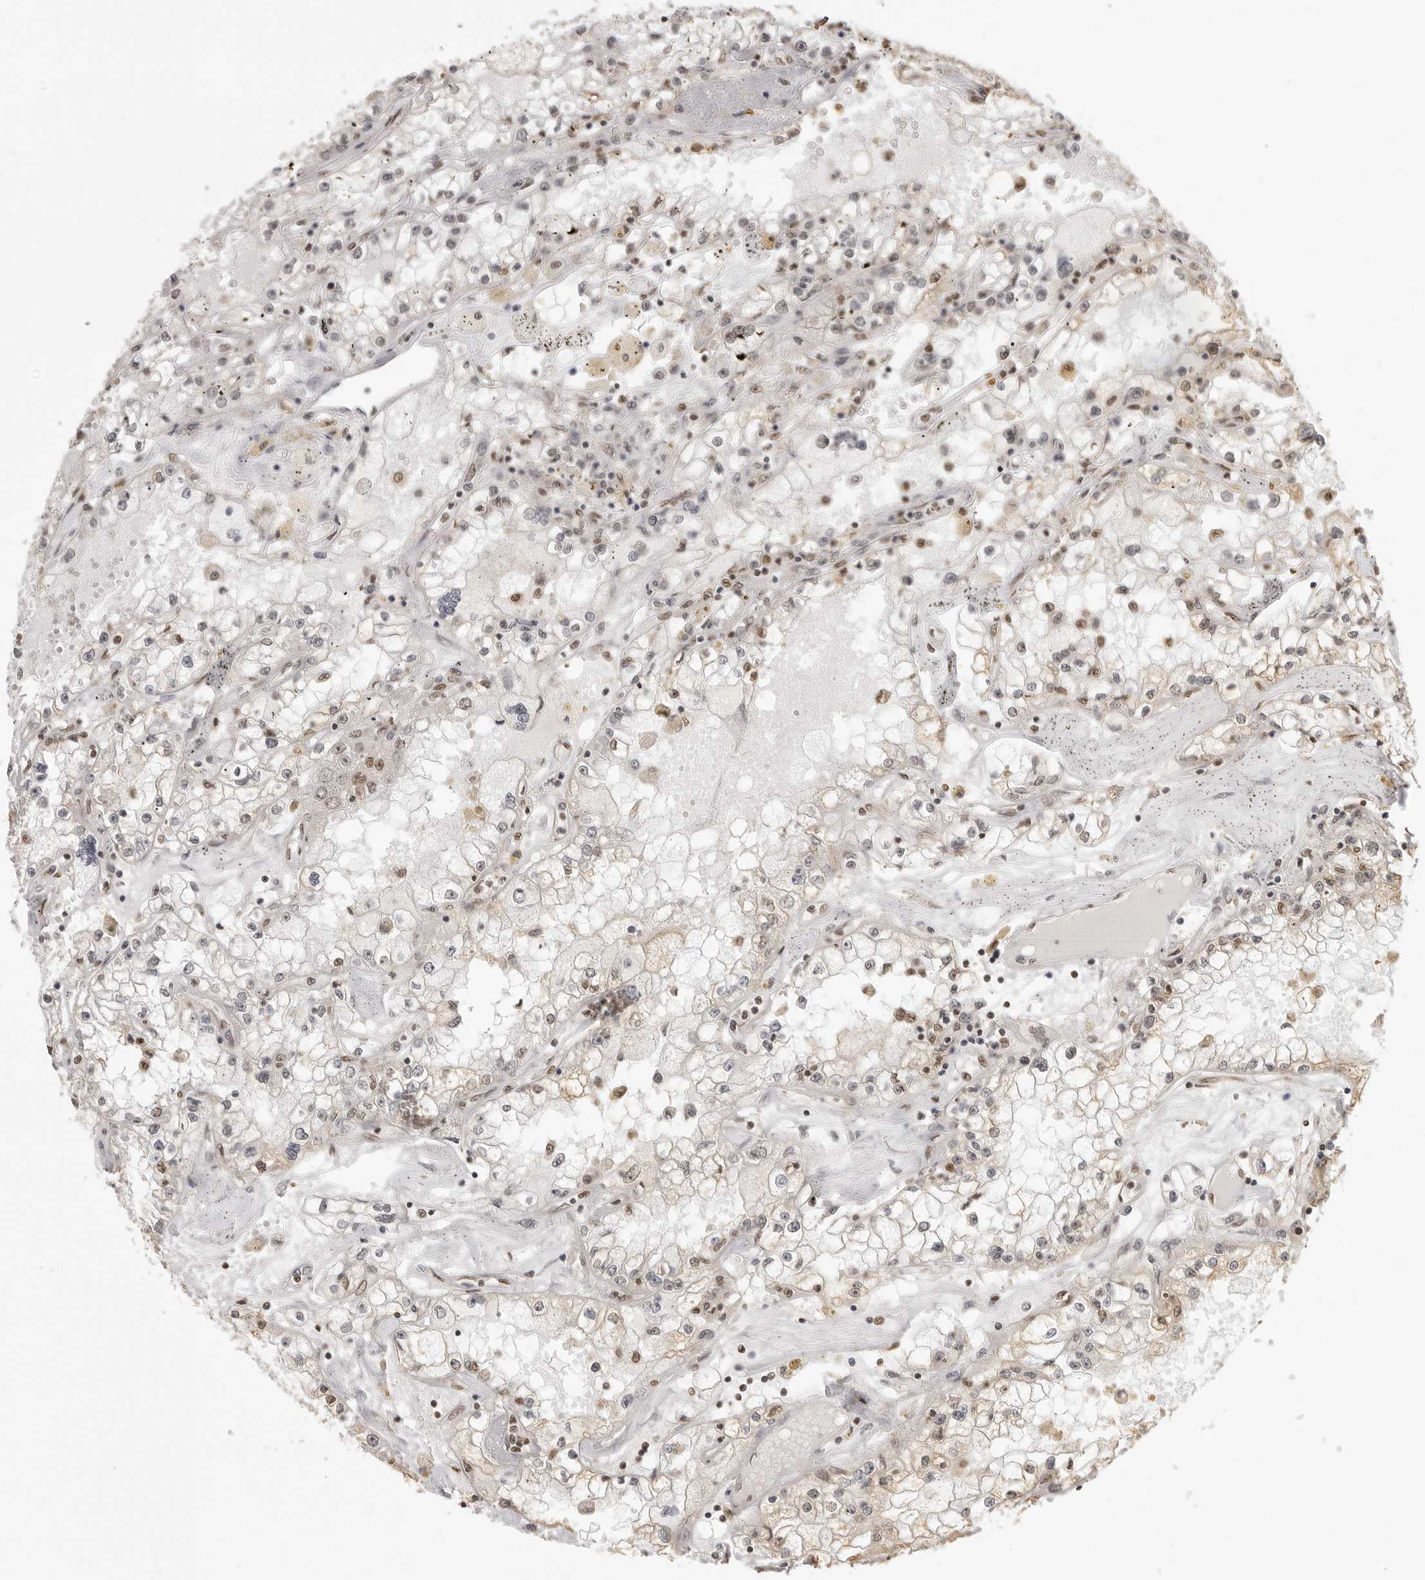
{"staining": {"intensity": "weak", "quantity": "<25%", "location": "nuclear"}, "tissue": "renal cancer", "cell_type": "Tumor cells", "image_type": "cancer", "snomed": [{"axis": "morphology", "description": "Adenocarcinoma, NOS"}, {"axis": "topography", "description": "Kidney"}], "caption": "Tumor cells are negative for protein expression in human adenocarcinoma (renal).", "gene": "RPA2", "patient": {"sex": "male", "age": 56}}